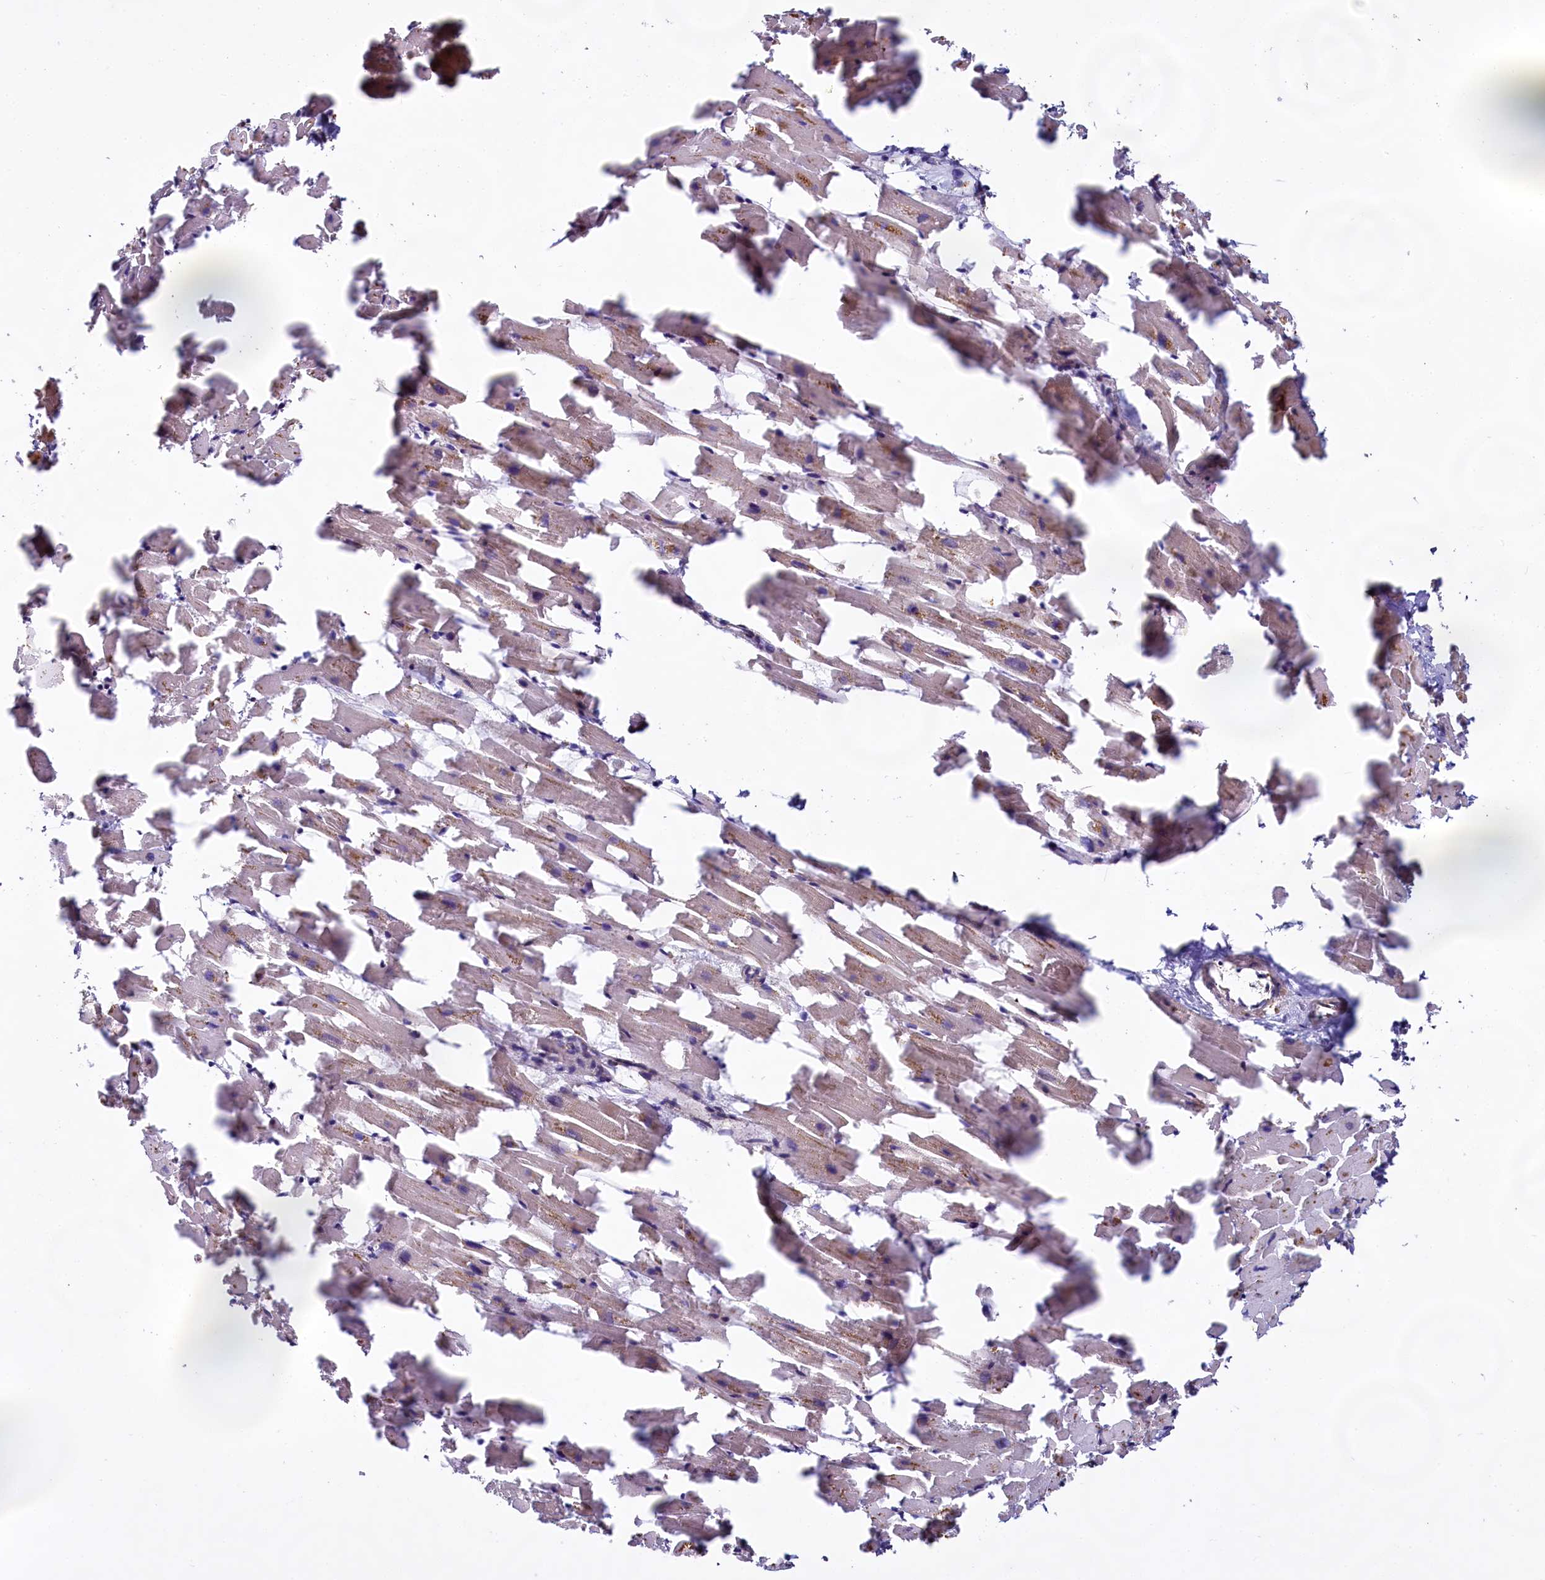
{"staining": {"intensity": "moderate", "quantity": "25%-75%", "location": "cytoplasmic/membranous"}, "tissue": "heart muscle", "cell_type": "Cardiomyocytes", "image_type": "normal", "snomed": [{"axis": "morphology", "description": "Normal tissue, NOS"}, {"axis": "topography", "description": "Heart"}], "caption": "Immunohistochemical staining of benign heart muscle demonstrates 25%-75% levels of moderate cytoplasmic/membranous protein positivity in about 25%-75% of cardiomyocytes. The staining was performed using DAB (3,3'-diaminobenzidine) to visualize the protein expression in brown, while the nuclei were stained in blue with hematoxylin (Magnification: 20x).", "gene": "CEP295", "patient": {"sex": "female", "age": 64}}